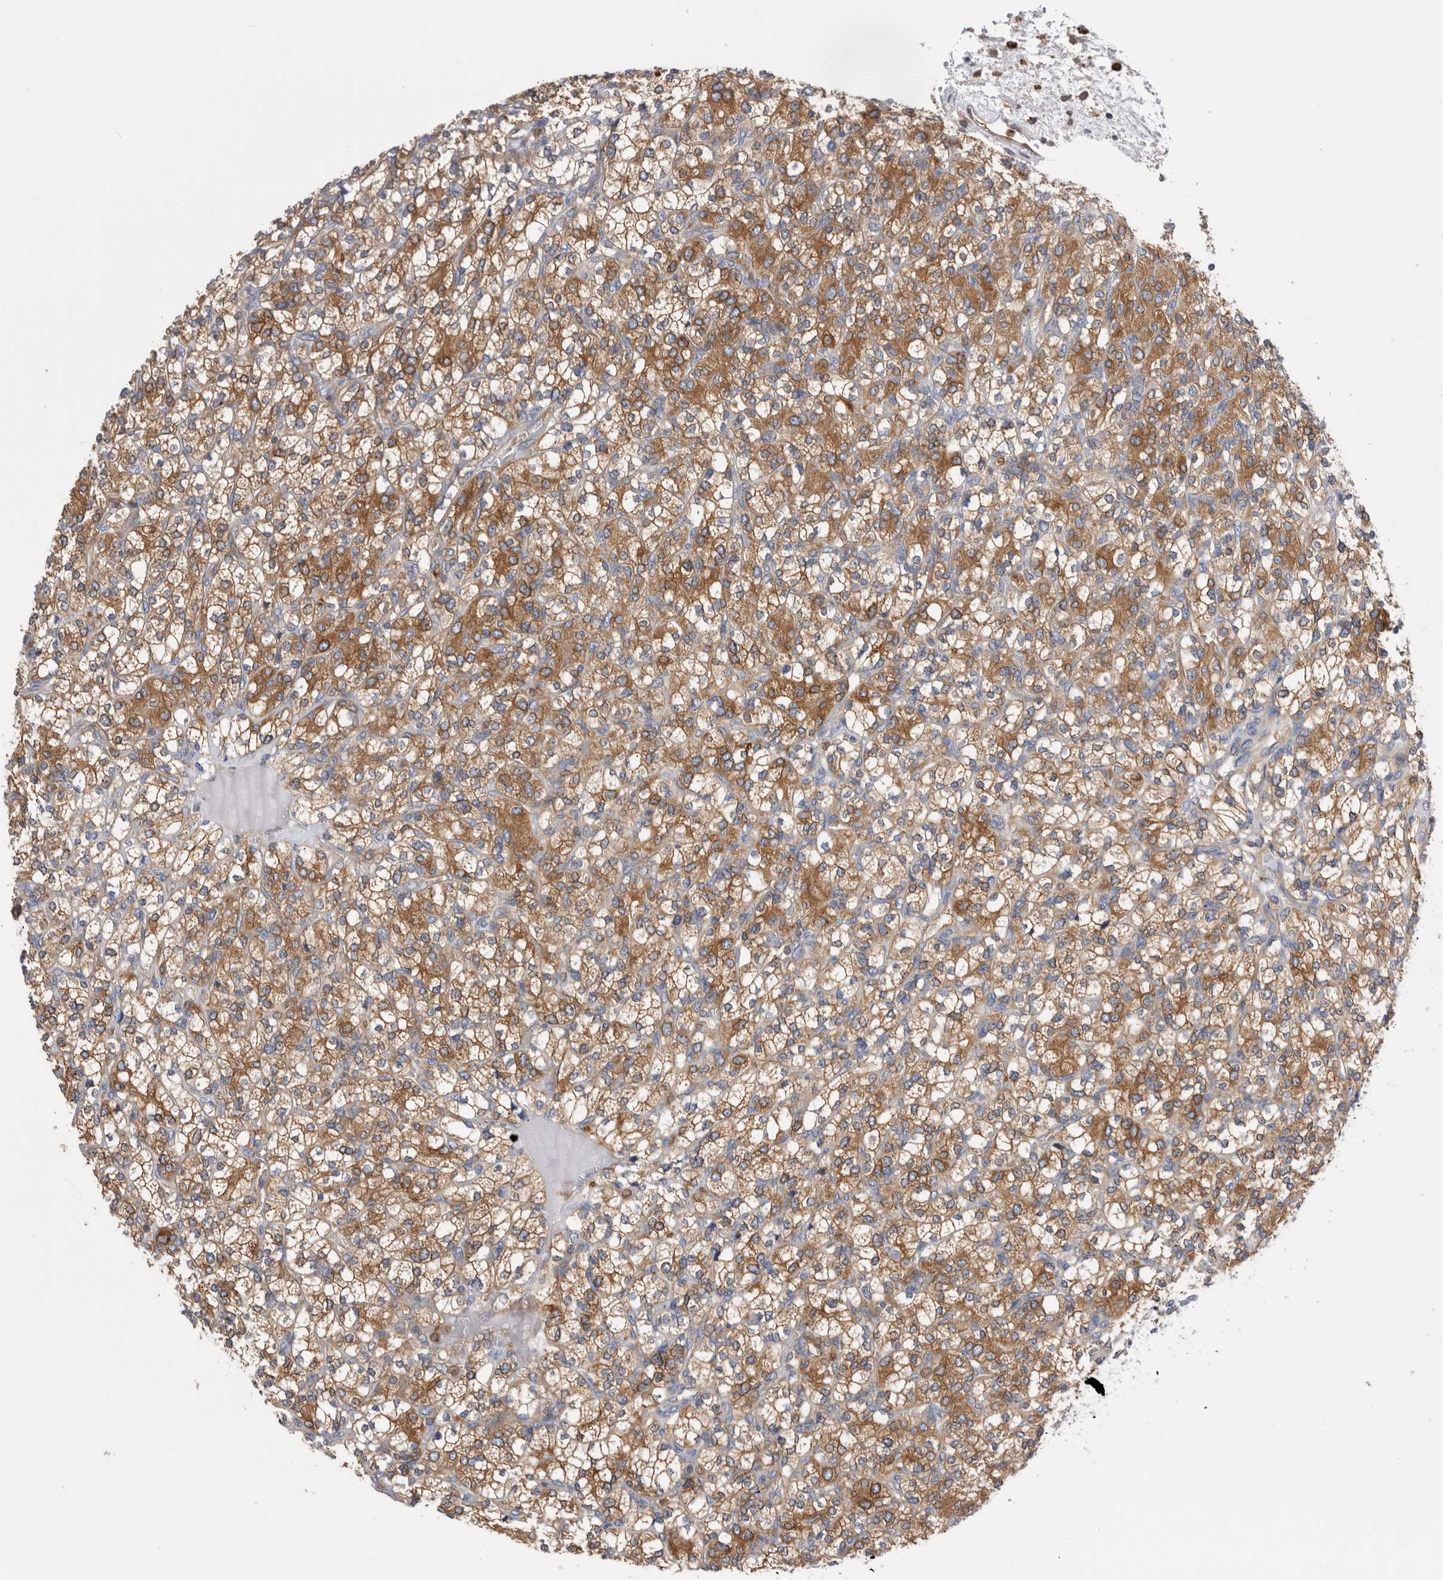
{"staining": {"intensity": "moderate", "quantity": ">75%", "location": "cytoplasmic/membranous"}, "tissue": "renal cancer", "cell_type": "Tumor cells", "image_type": "cancer", "snomed": [{"axis": "morphology", "description": "Adenocarcinoma, NOS"}, {"axis": "topography", "description": "Kidney"}], "caption": "High-magnification brightfield microscopy of adenocarcinoma (renal) stained with DAB (3,3'-diaminobenzidine) (brown) and counterstained with hematoxylin (blue). tumor cells exhibit moderate cytoplasmic/membranous positivity is identified in about>75% of cells.", "gene": "RAB11FIP1", "patient": {"sex": "male", "age": 77}}